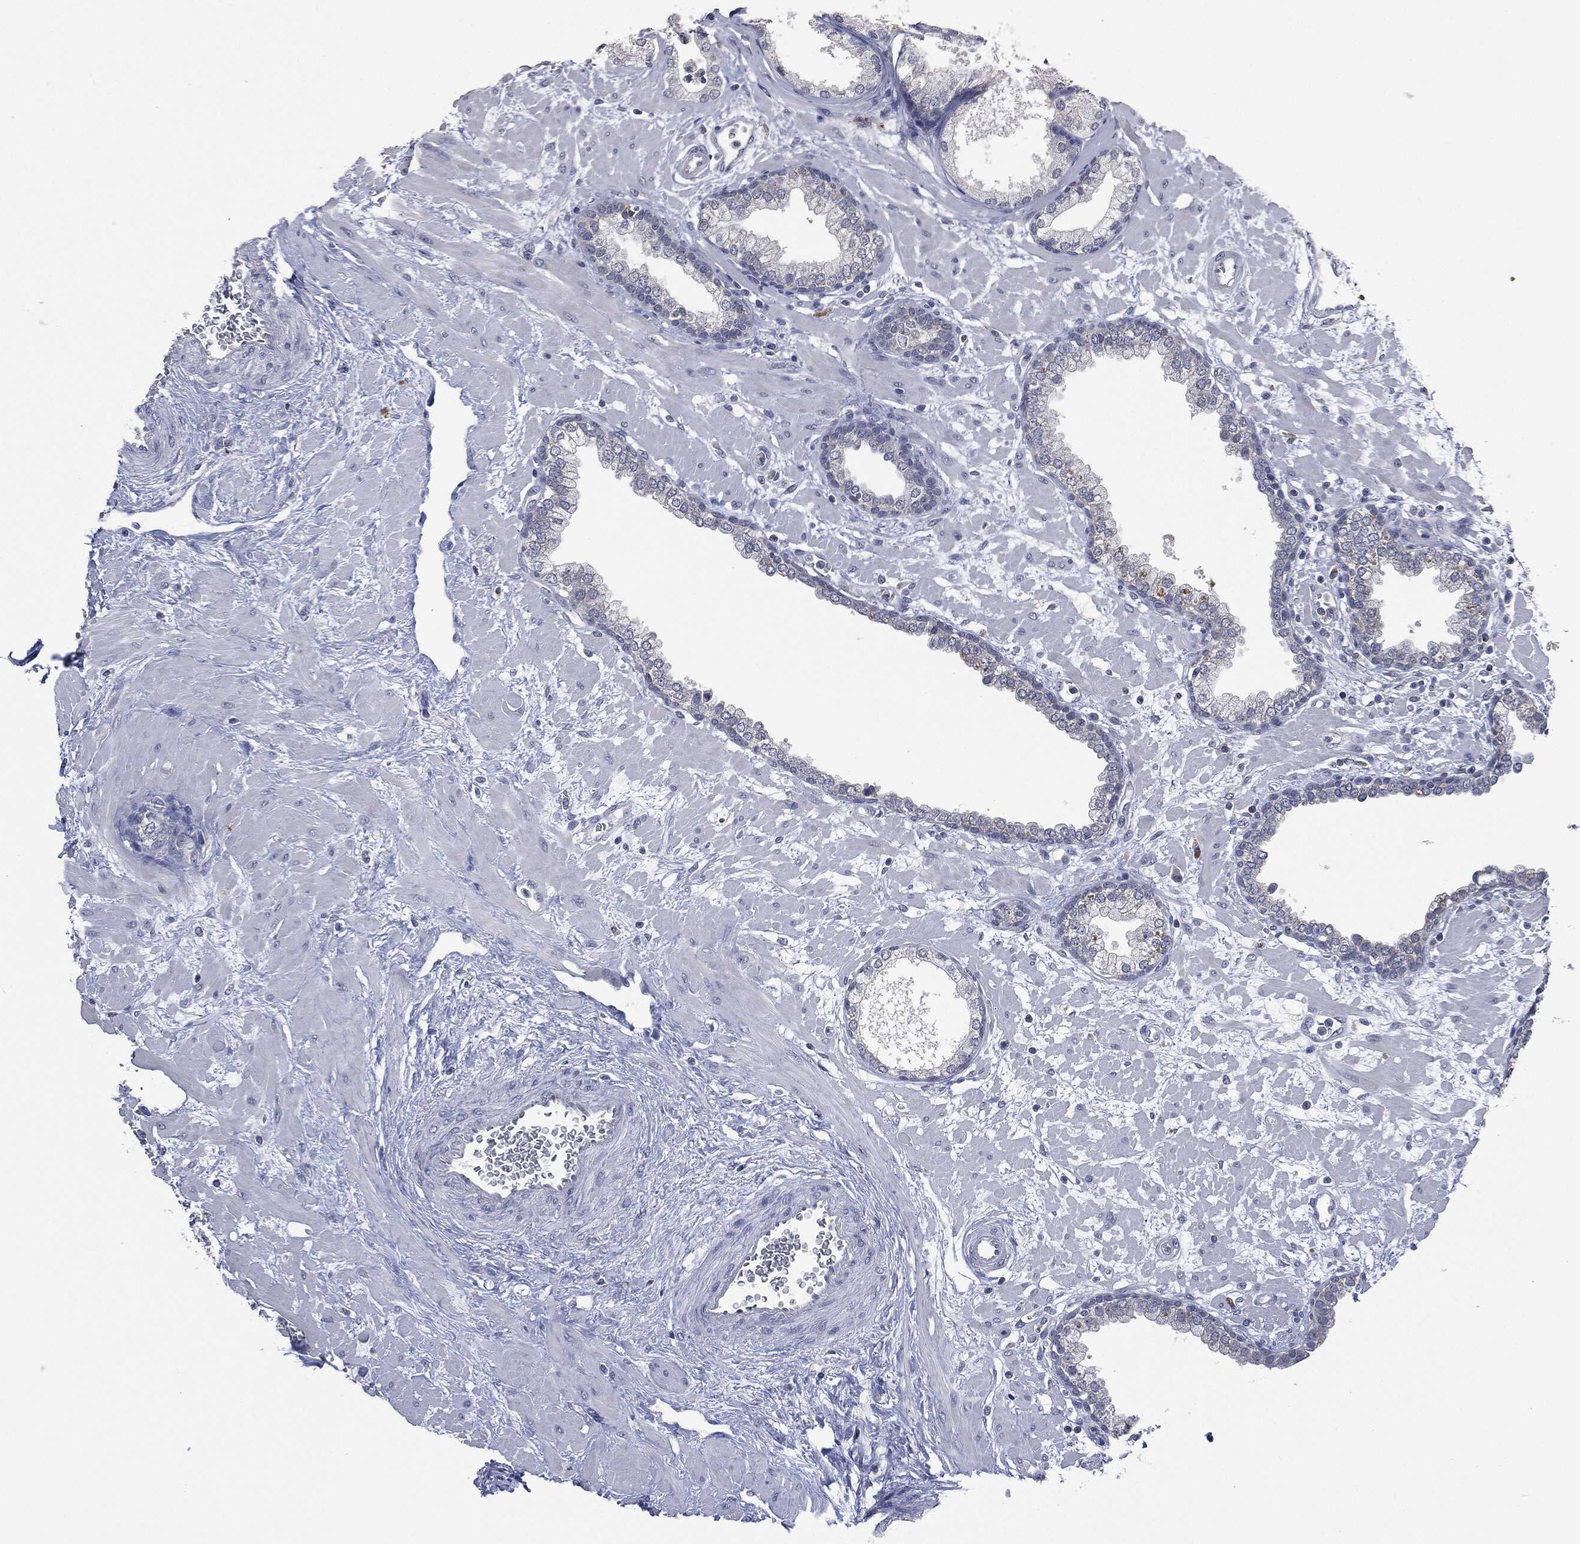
{"staining": {"intensity": "negative", "quantity": "none", "location": "none"}, "tissue": "prostate", "cell_type": "Glandular cells", "image_type": "normal", "snomed": [{"axis": "morphology", "description": "Normal tissue, NOS"}, {"axis": "topography", "description": "Prostate"}], "caption": "The micrograph displays no significant staining in glandular cells of prostate.", "gene": "IL1RN", "patient": {"sex": "male", "age": 63}}